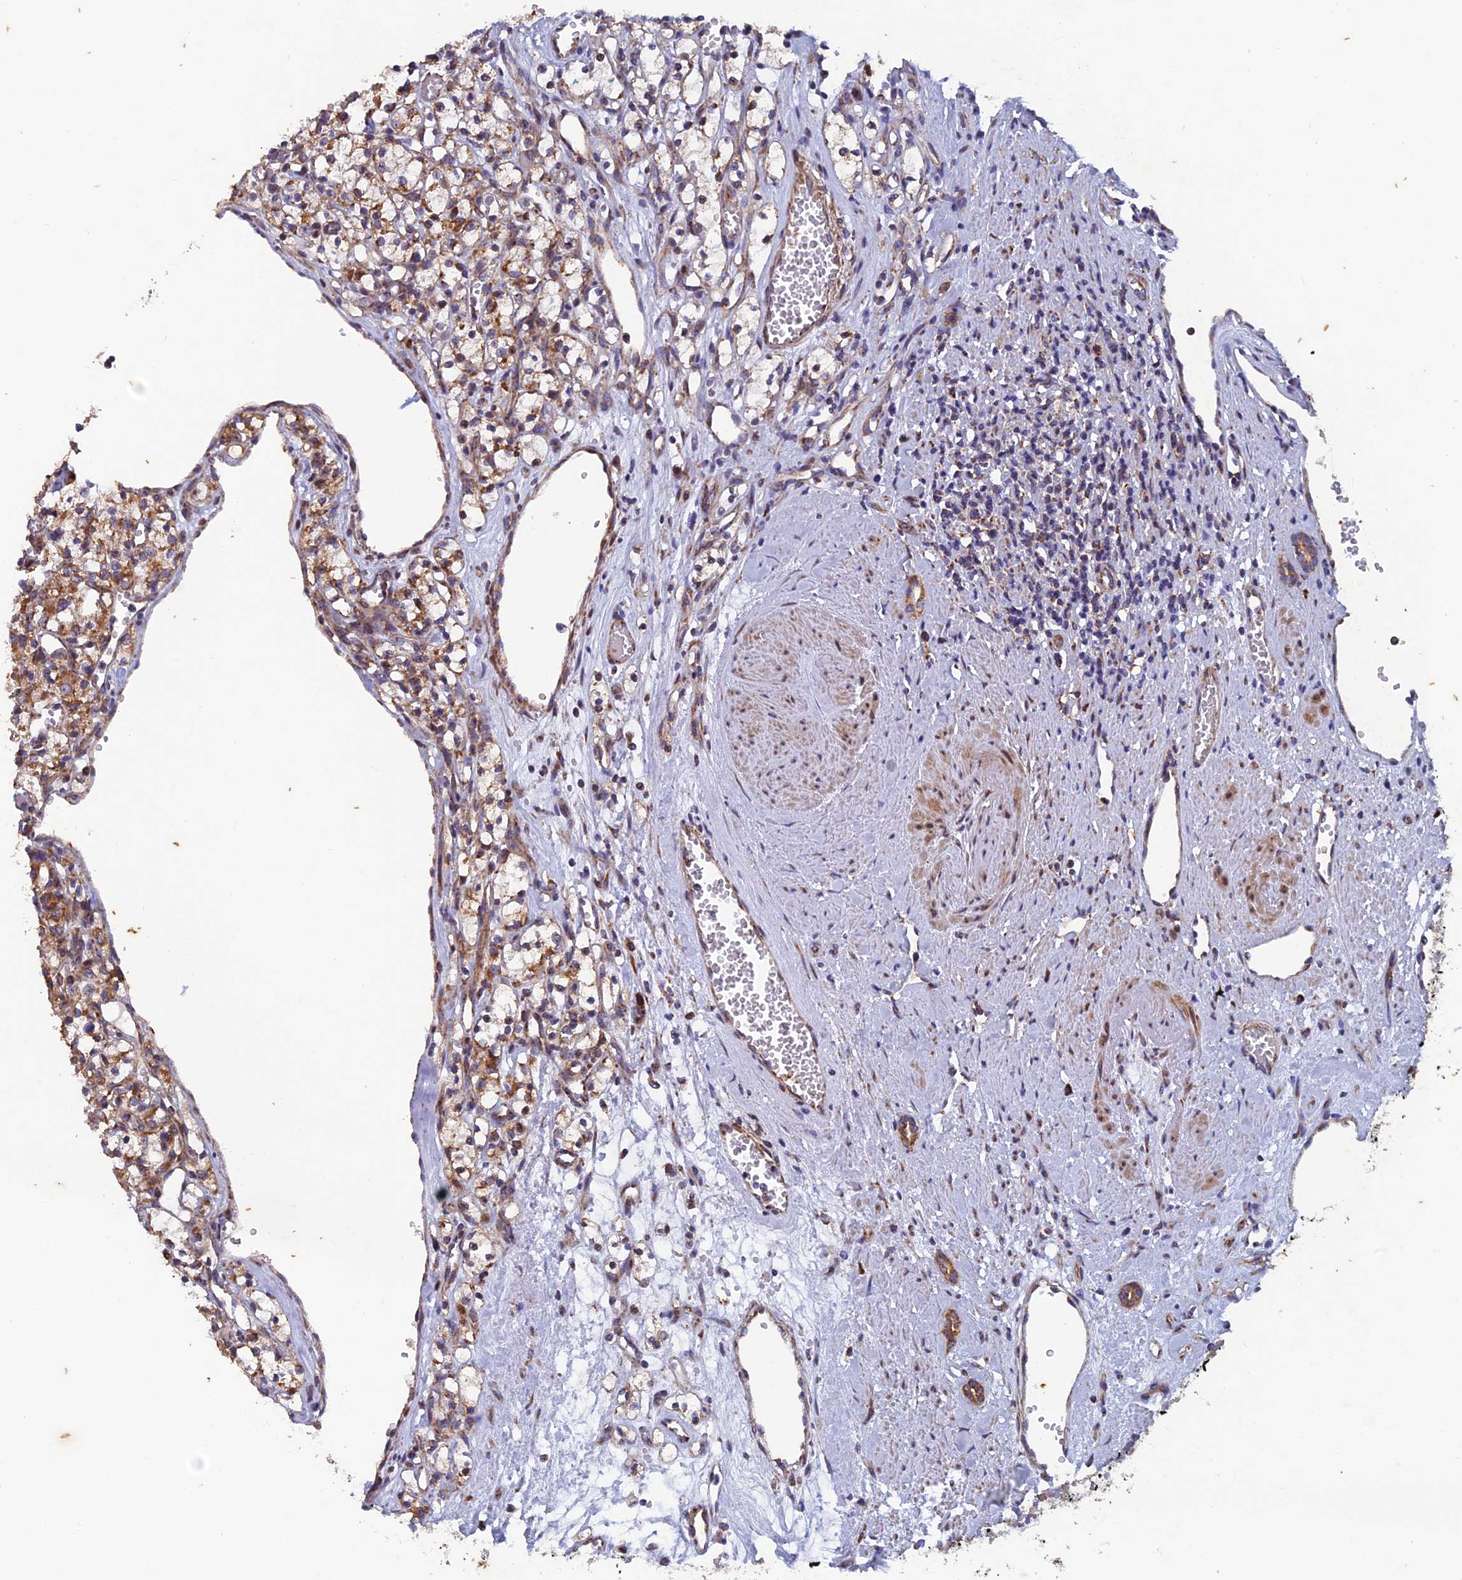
{"staining": {"intensity": "moderate", "quantity": ">75%", "location": "cytoplasmic/membranous"}, "tissue": "renal cancer", "cell_type": "Tumor cells", "image_type": "cancer", "snomed": [{"axis": "morphology", "description": "Adenocarcinoma, NOS"}, {"axis": "topography", "description": "Kidney"}], "caption": "Renal cancer (adenocarcinoma) stained for a protein (brown) reveals moderate cytoplasmic/membranous positive expression in approximately >75% of tumor cells.", "gene": "AP4S1", "patient": {"sex": "female", "age": 59}}